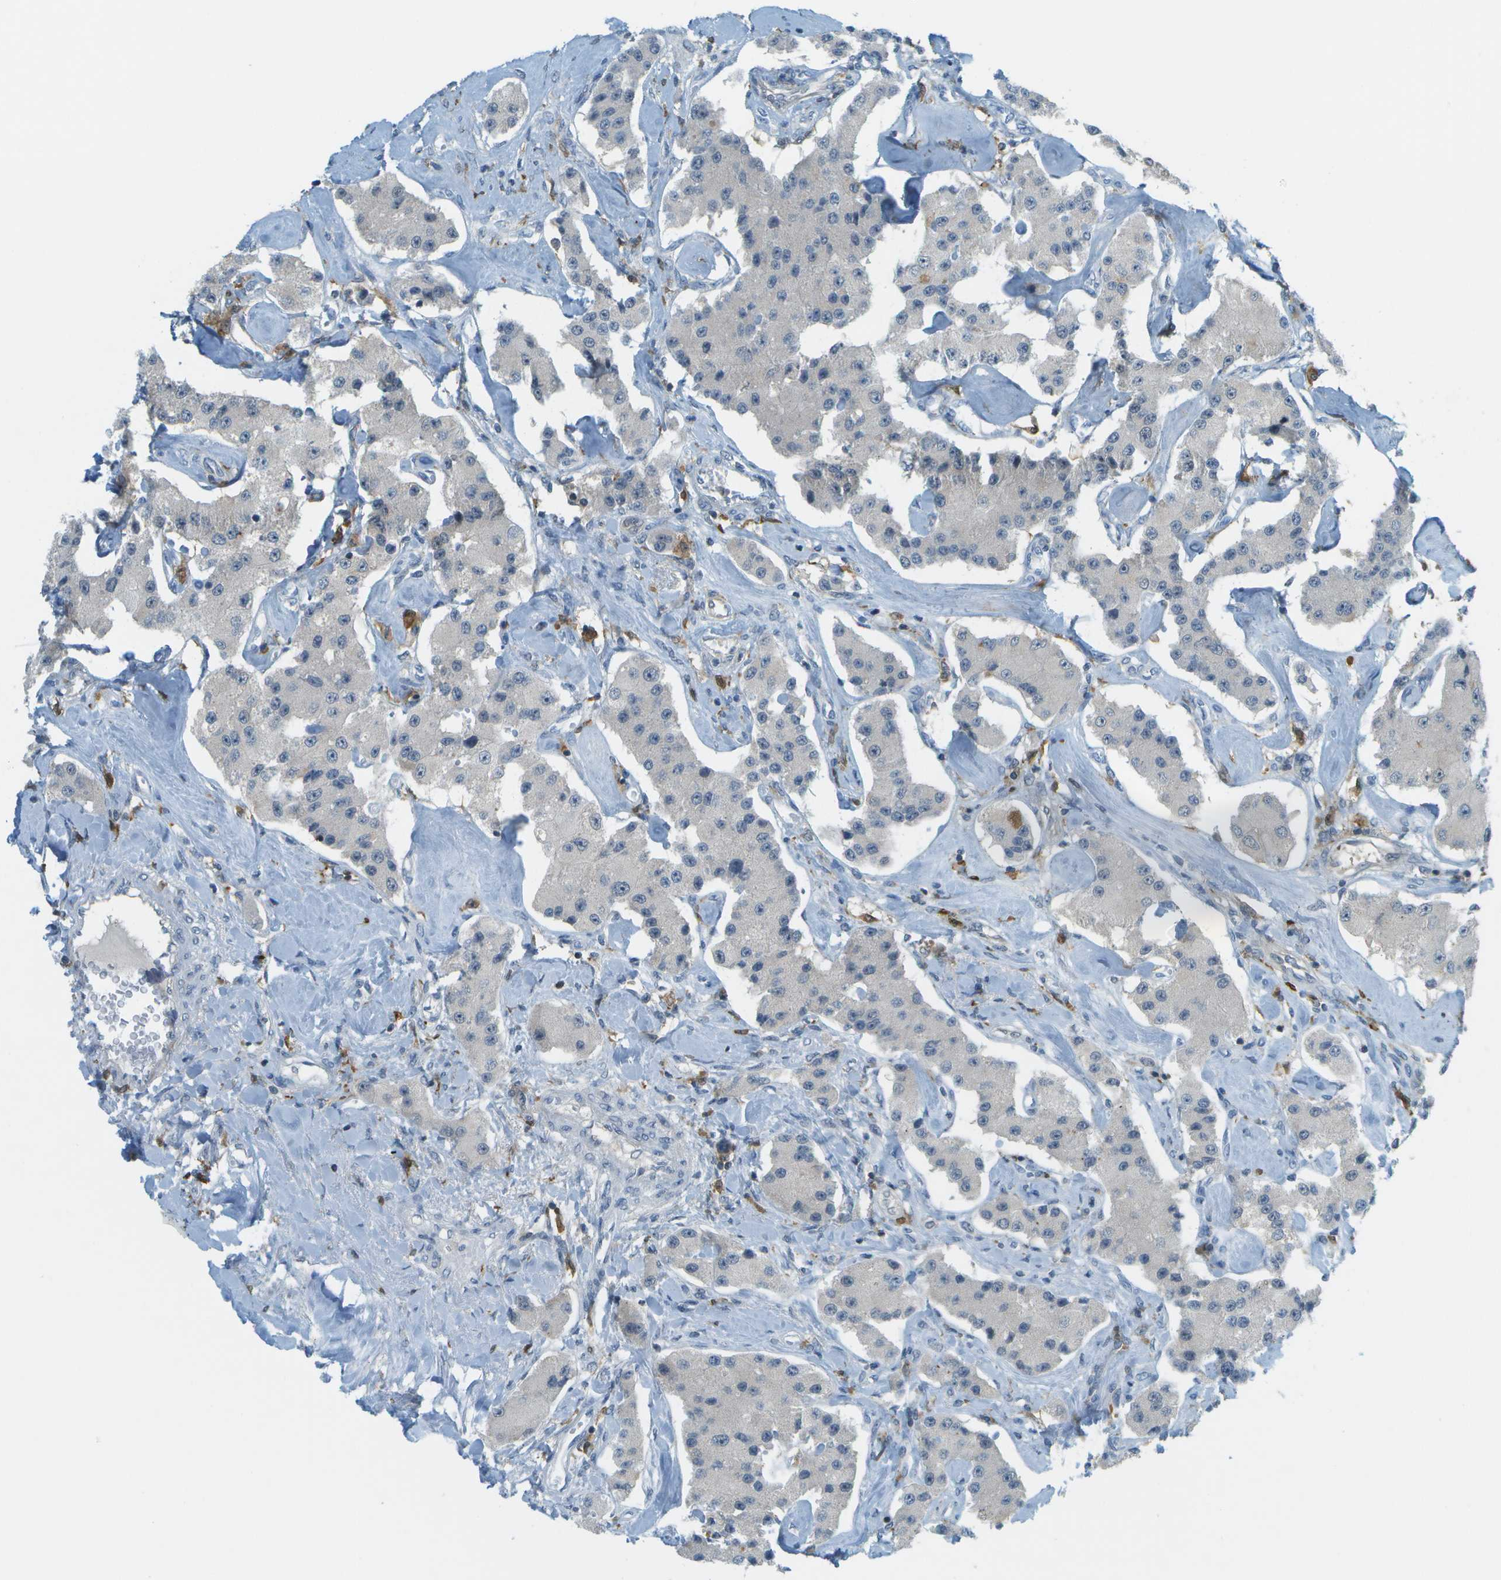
{"staining": {"intensity": "negative", "quantity": "none", "location": "none"}, "tissue": "carcinoid", "cell_type": "Tumor cells", "image_type": "cancer", "snomed": [{"axis": "morphology", "description": "Carcinoid, malignant, NOS"}, {"axis": "topography", "description": "Pancreas"}], "caption": "Tumor cells show no significant protein staining in malignant carcinoid. (Immunohistochemistry (ihc), brightfield microscopy, high magnification).", "gene": "CDH23", "patient": {"sex": "male", "age": 41}}